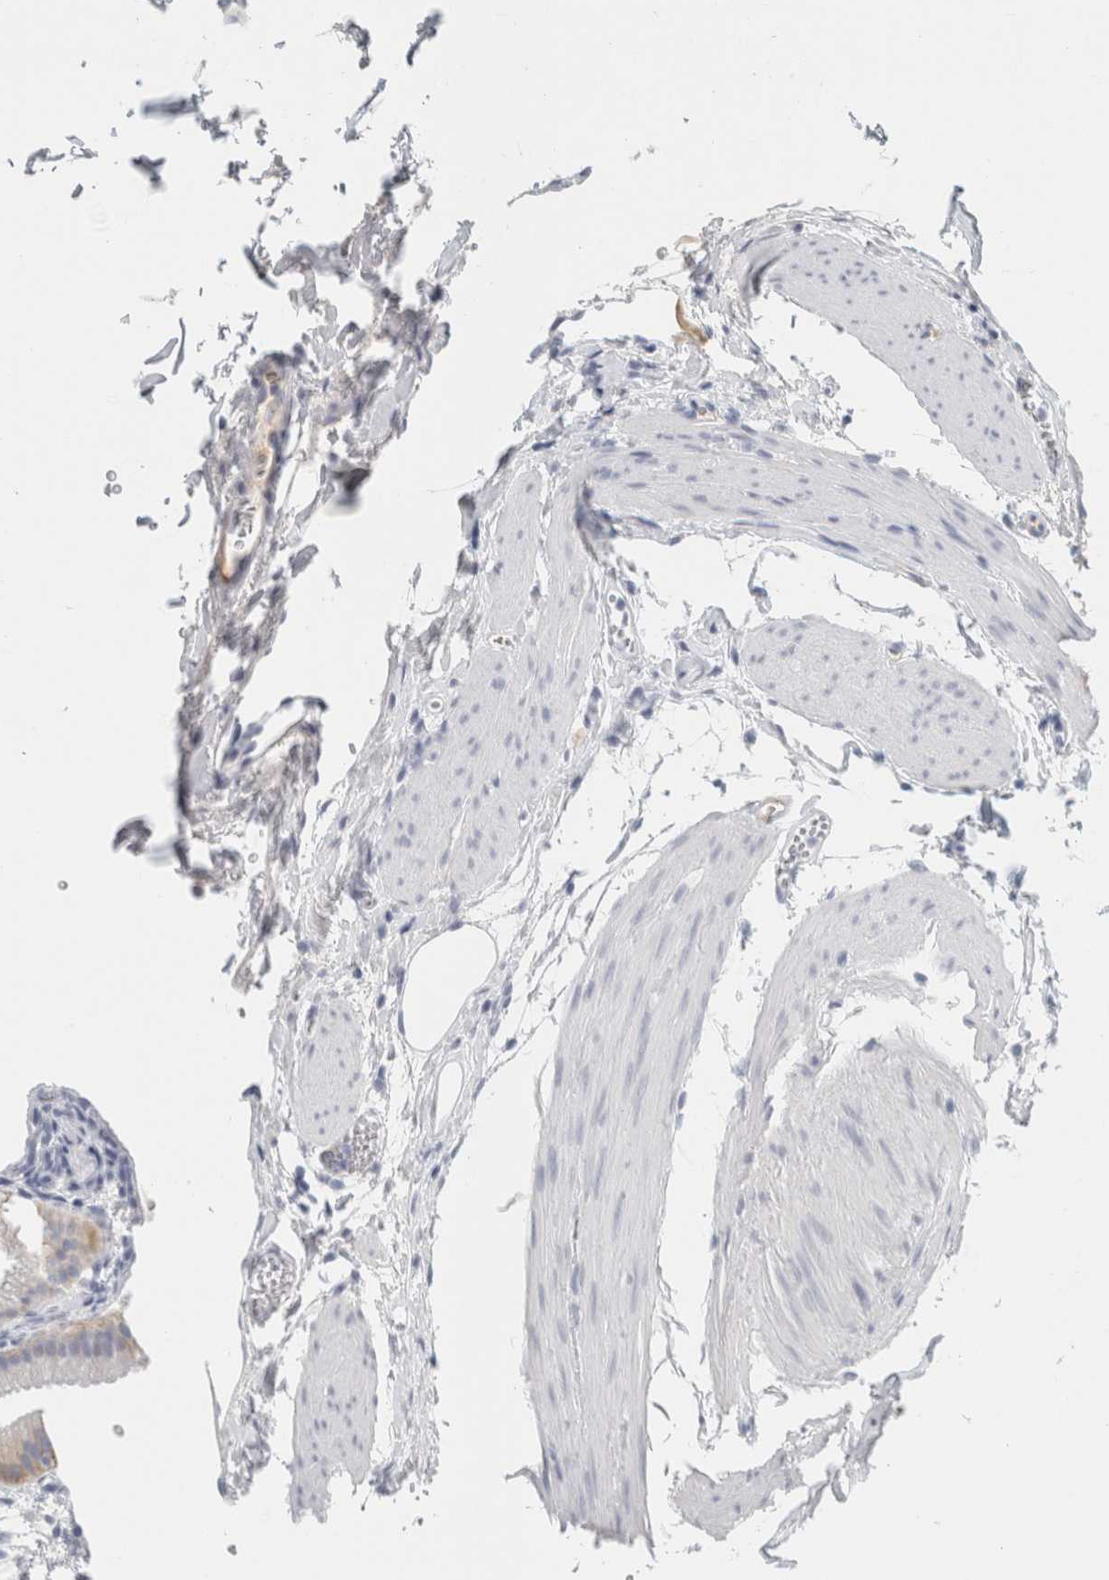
{"staining": {"intensity": "moderate", "quantity": "<25%", "location": "cytoplasmic/membranous"}, "tissue": "gallbladder", "cell_type": "Glandular cells", "image_type": "normal", "snomed": [{"axis": "morphology", "description": "Normal tissue, NOS"}, {"axis": "topography", "description": "Gallbladder"}], "caption": "Immunohistochemical staining of benign gallbladder exhibits moderate cytoplasmic/membranous protein staining in approximately <25% of glandular cells.", "gene": "TSPAN8", "patient": {"sex": "female", "age": 64}}